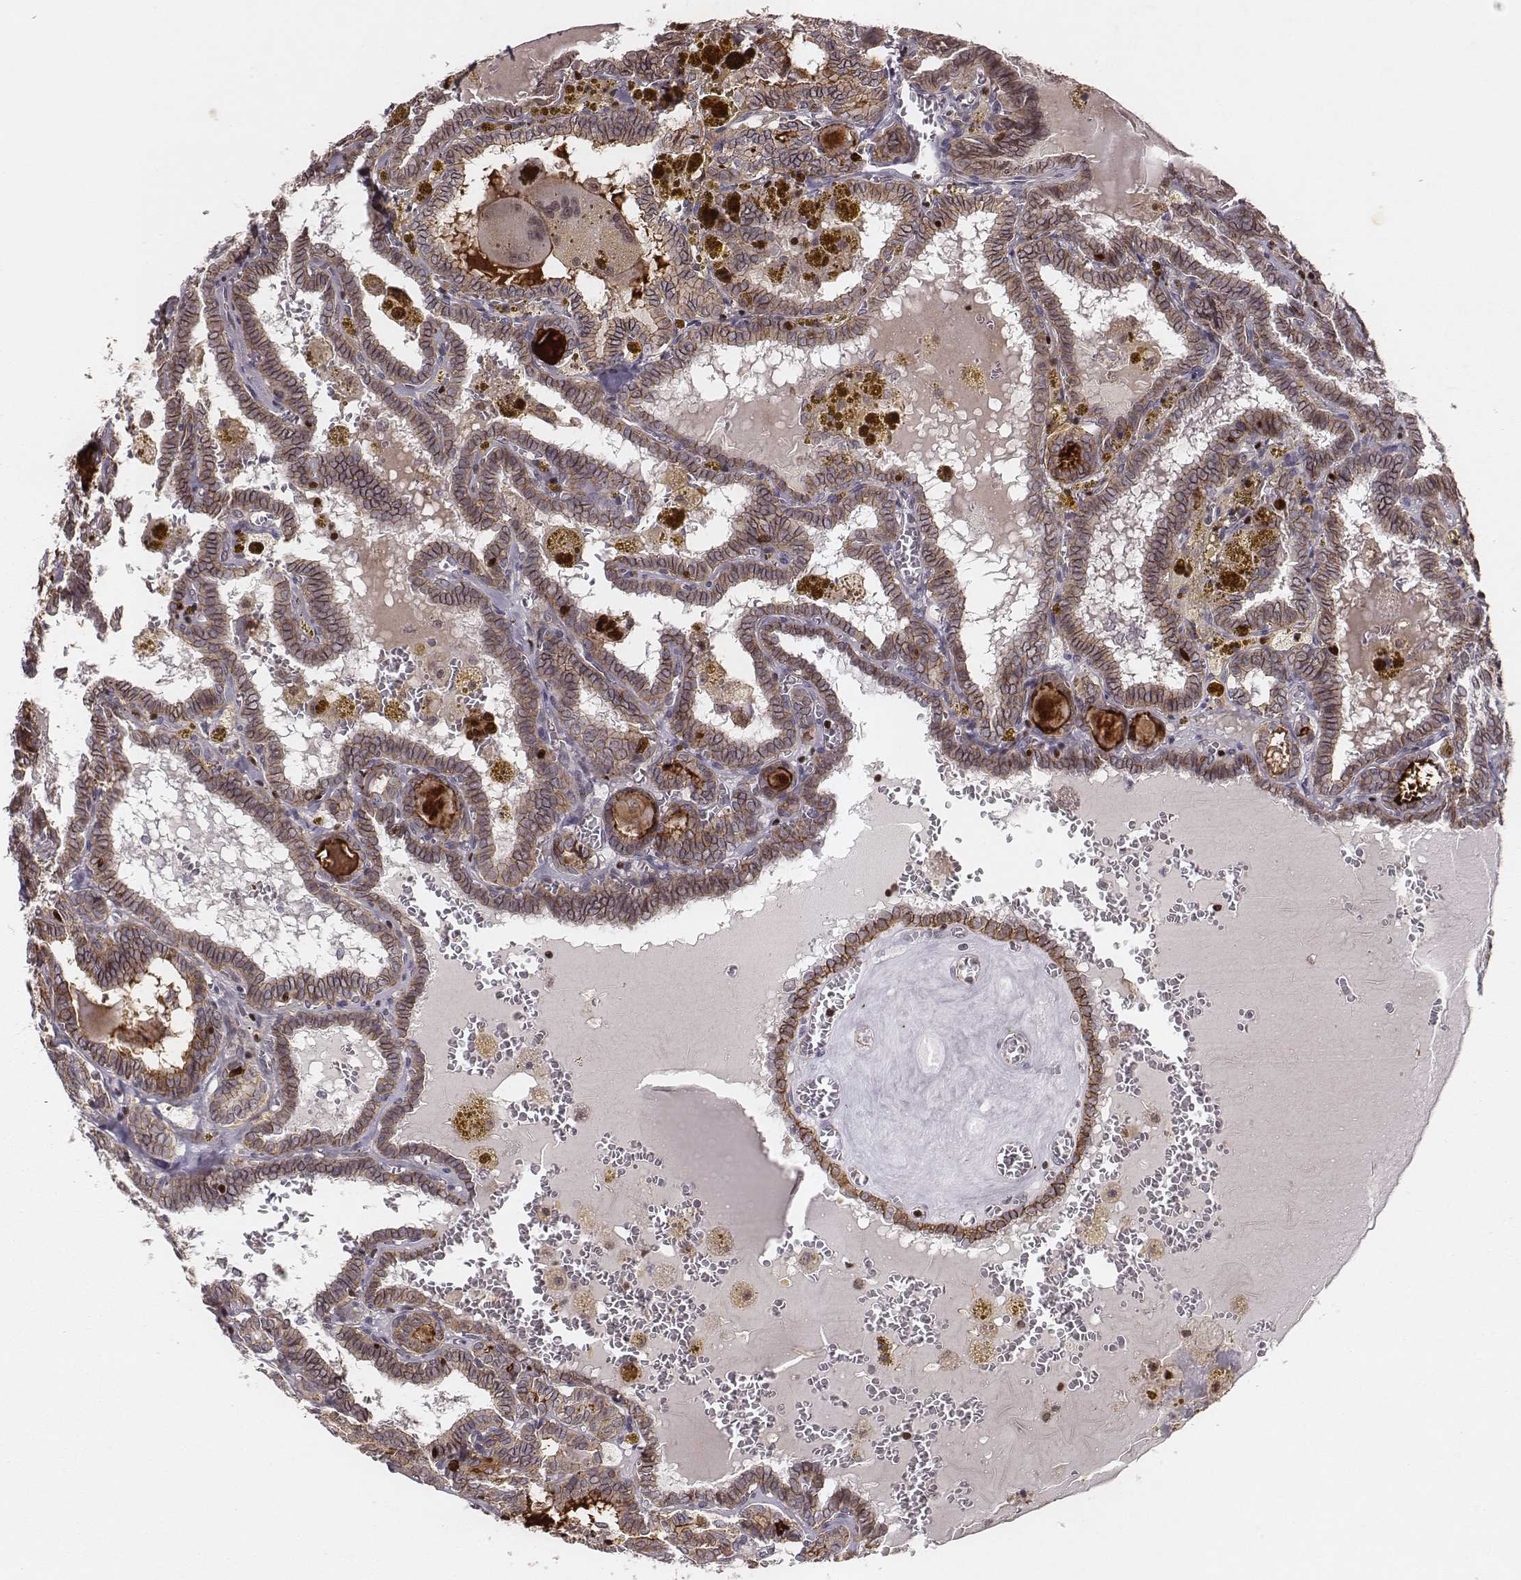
{"staining": {"intensity": "moderate", "quantity": ">75%", "location": "cytoplasmic/membranous"}, "tissue": "thyroid cancer", "cell_type": "Tumor cells", "image_type": "cancer", "snomed": [{"axis": "morphology", "description": "Papillary adenocarcinoma, NOS"}, {"axis": "topography", "description": "Thyroid gland"}], "caption": "An immunohistochemistry (IHC) image of neoplastic tissue is shown. Protein staining in brown highlights moderate cytoplasmic/membranous positivity in thyroid cancer (papillary adenocarcinoma) within tumor cells.", "gene": "WDR59", "patient": {"sex": "female", "age": 39}}